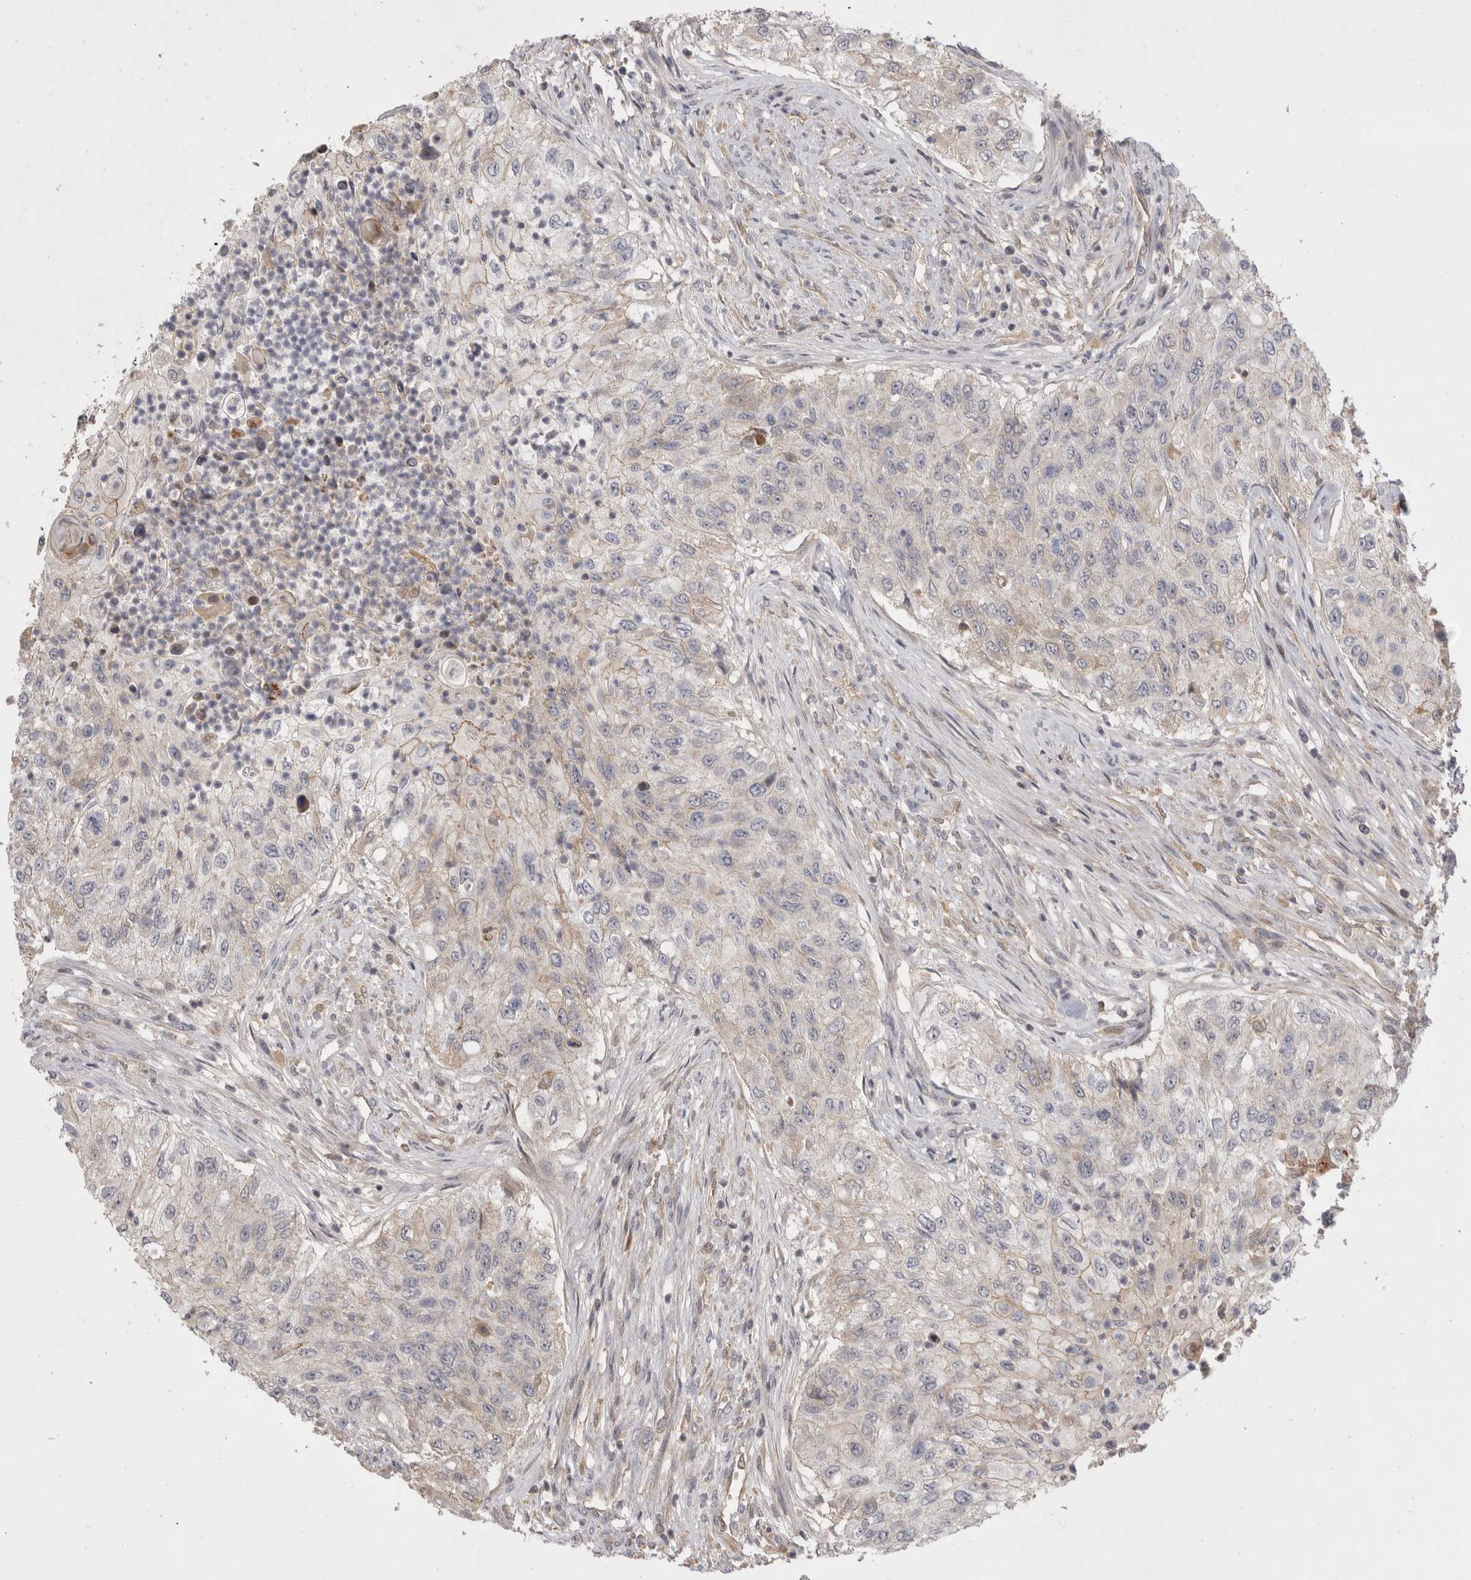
{"staining": {"intensity": "negative", "quantity": "none", "location": "none"}, "tissue": "urothelial cancer", "cell_type": "Tumor cells", "image_type": "cancer", "snomed": [{"axis": "morphology", "description": "Urothelial carcinoma, High grade"}, {"axis": "topography", "description": "Urinary bladder"}], "caption": "There is no significant positivity in tumor cells of urothelial carcinoma (high-grade). (DAB (3,3'-diaminobenzidine) immunohistochemistry (IHC), high magnification).", "gene": "PLEKHM1", "patient": {"sex": "female", "age": 60}}